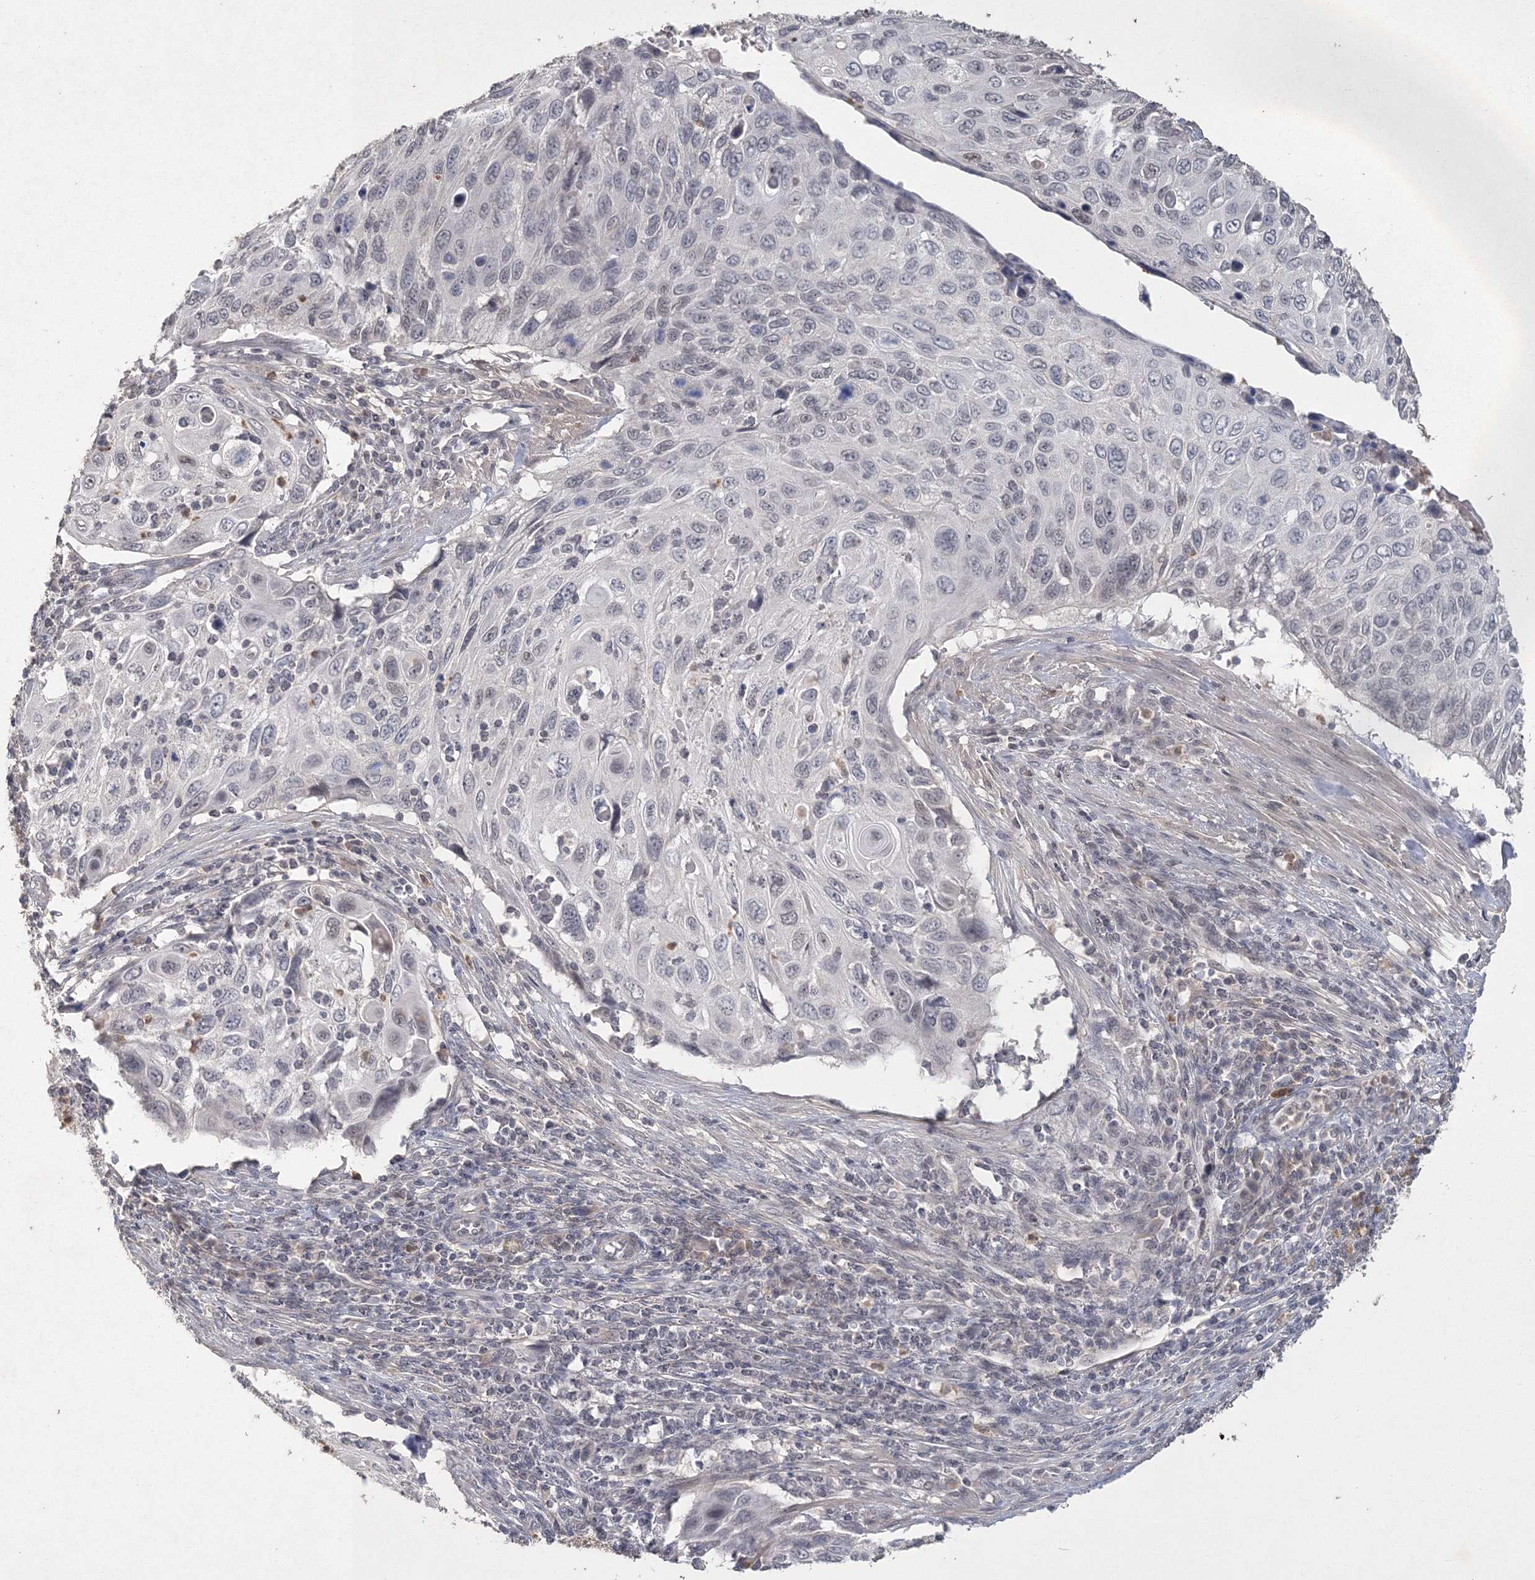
{"staining": {"intensity": "negative", "quantity": "none", "location": "none"}, "tissue": "cervical cancer", "cell_type": "Tumor cells", "image_type": "cancer", "snomed": [{"axis": "morphology", "description": "Squamous cell carcinoma, NOS"}, {"axis": "topography", "description": "Cervix"}], "caption": "An IHC photomicrograph of squamous cell carcinoma (cervical) is shown. There is no staining in tumor cells of squamous cell carcinoma (cervical).", "gene": "UIMC1", "patient": {"sex": "female", "age": 70}}